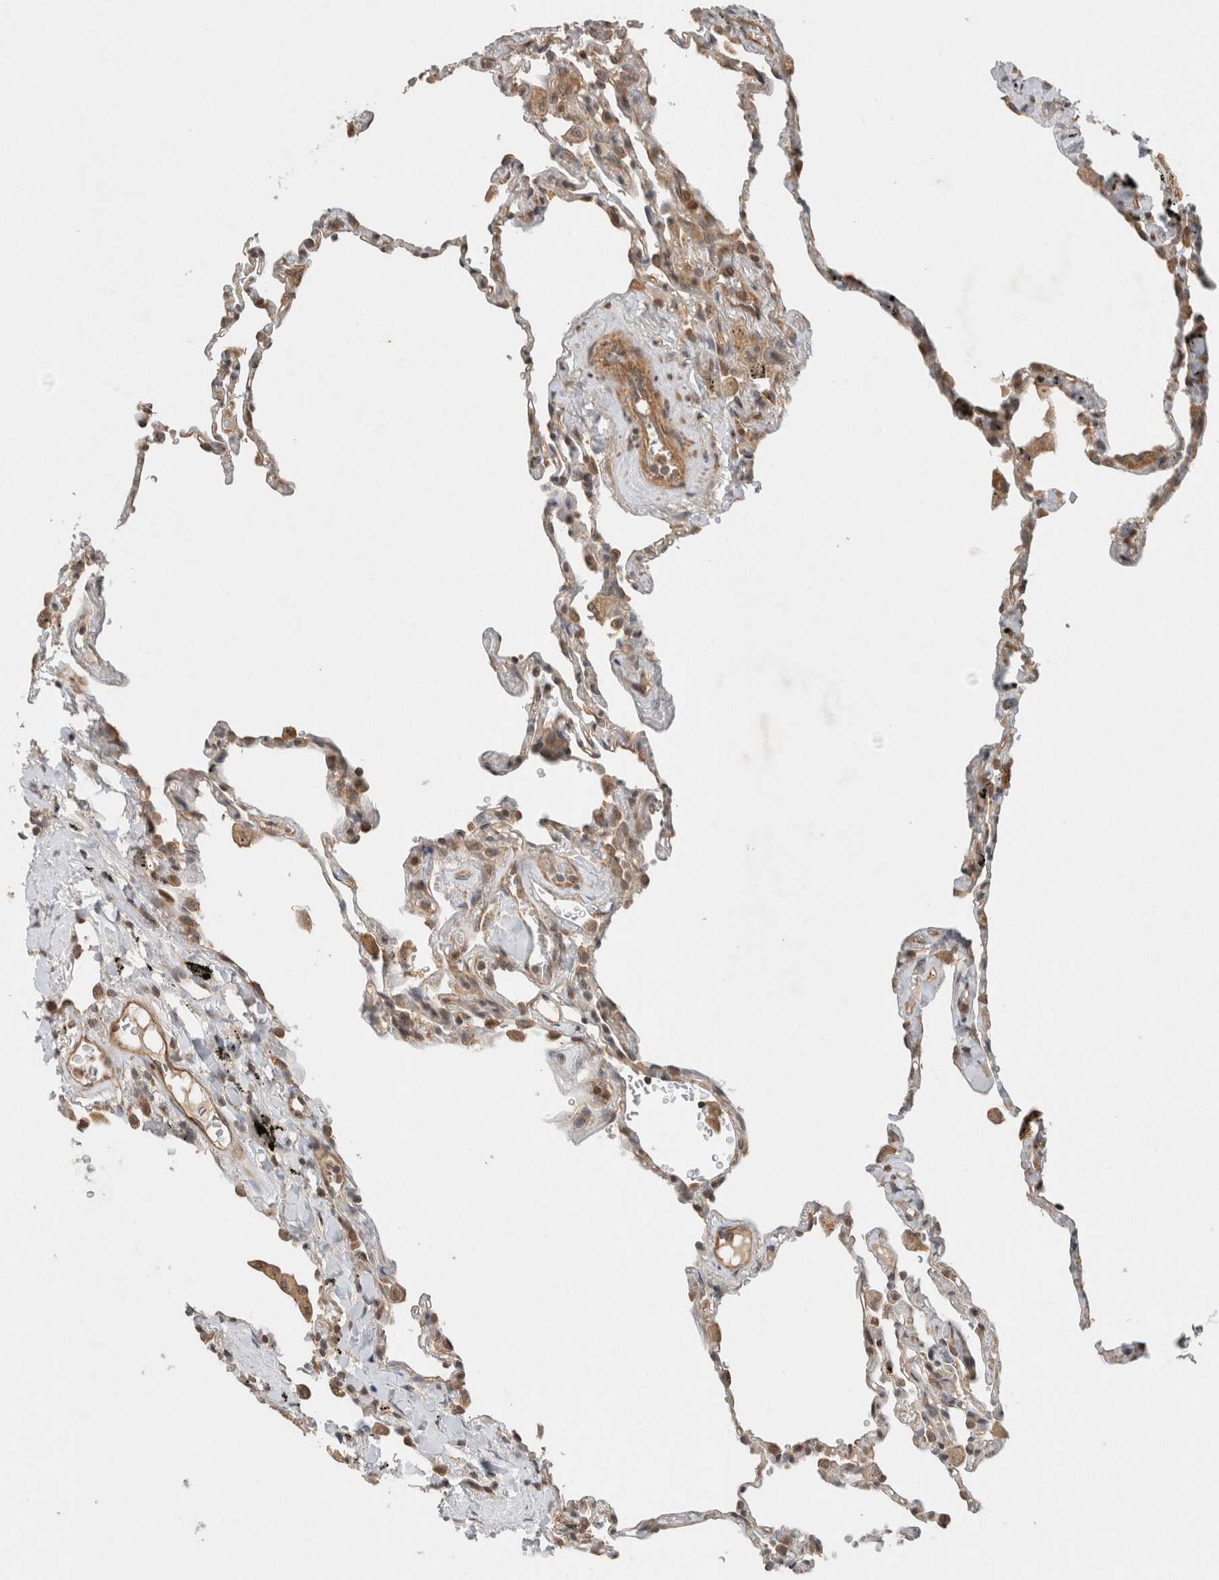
{"staining": {"intensity": "weak", "quantity": "25%-75%", "location": "cytoplasmic/membranous"}, "tissue": "lung", "cell_type": "Alveolar cells", "image_type": "normal", "snomed": [{"axis": "morphology", "description": "Normal tissue, NOS"}, {"axis": "topography", "description": "Lung"}], "caption": "Brown immunohistochemical staining in benign human lung demonstrates weak cytoplasmic/membranous positivity in about 25%-75% of alveolar cells.", "gene": "CAAP1", "patient": {"sex": "male", "age": 59}}